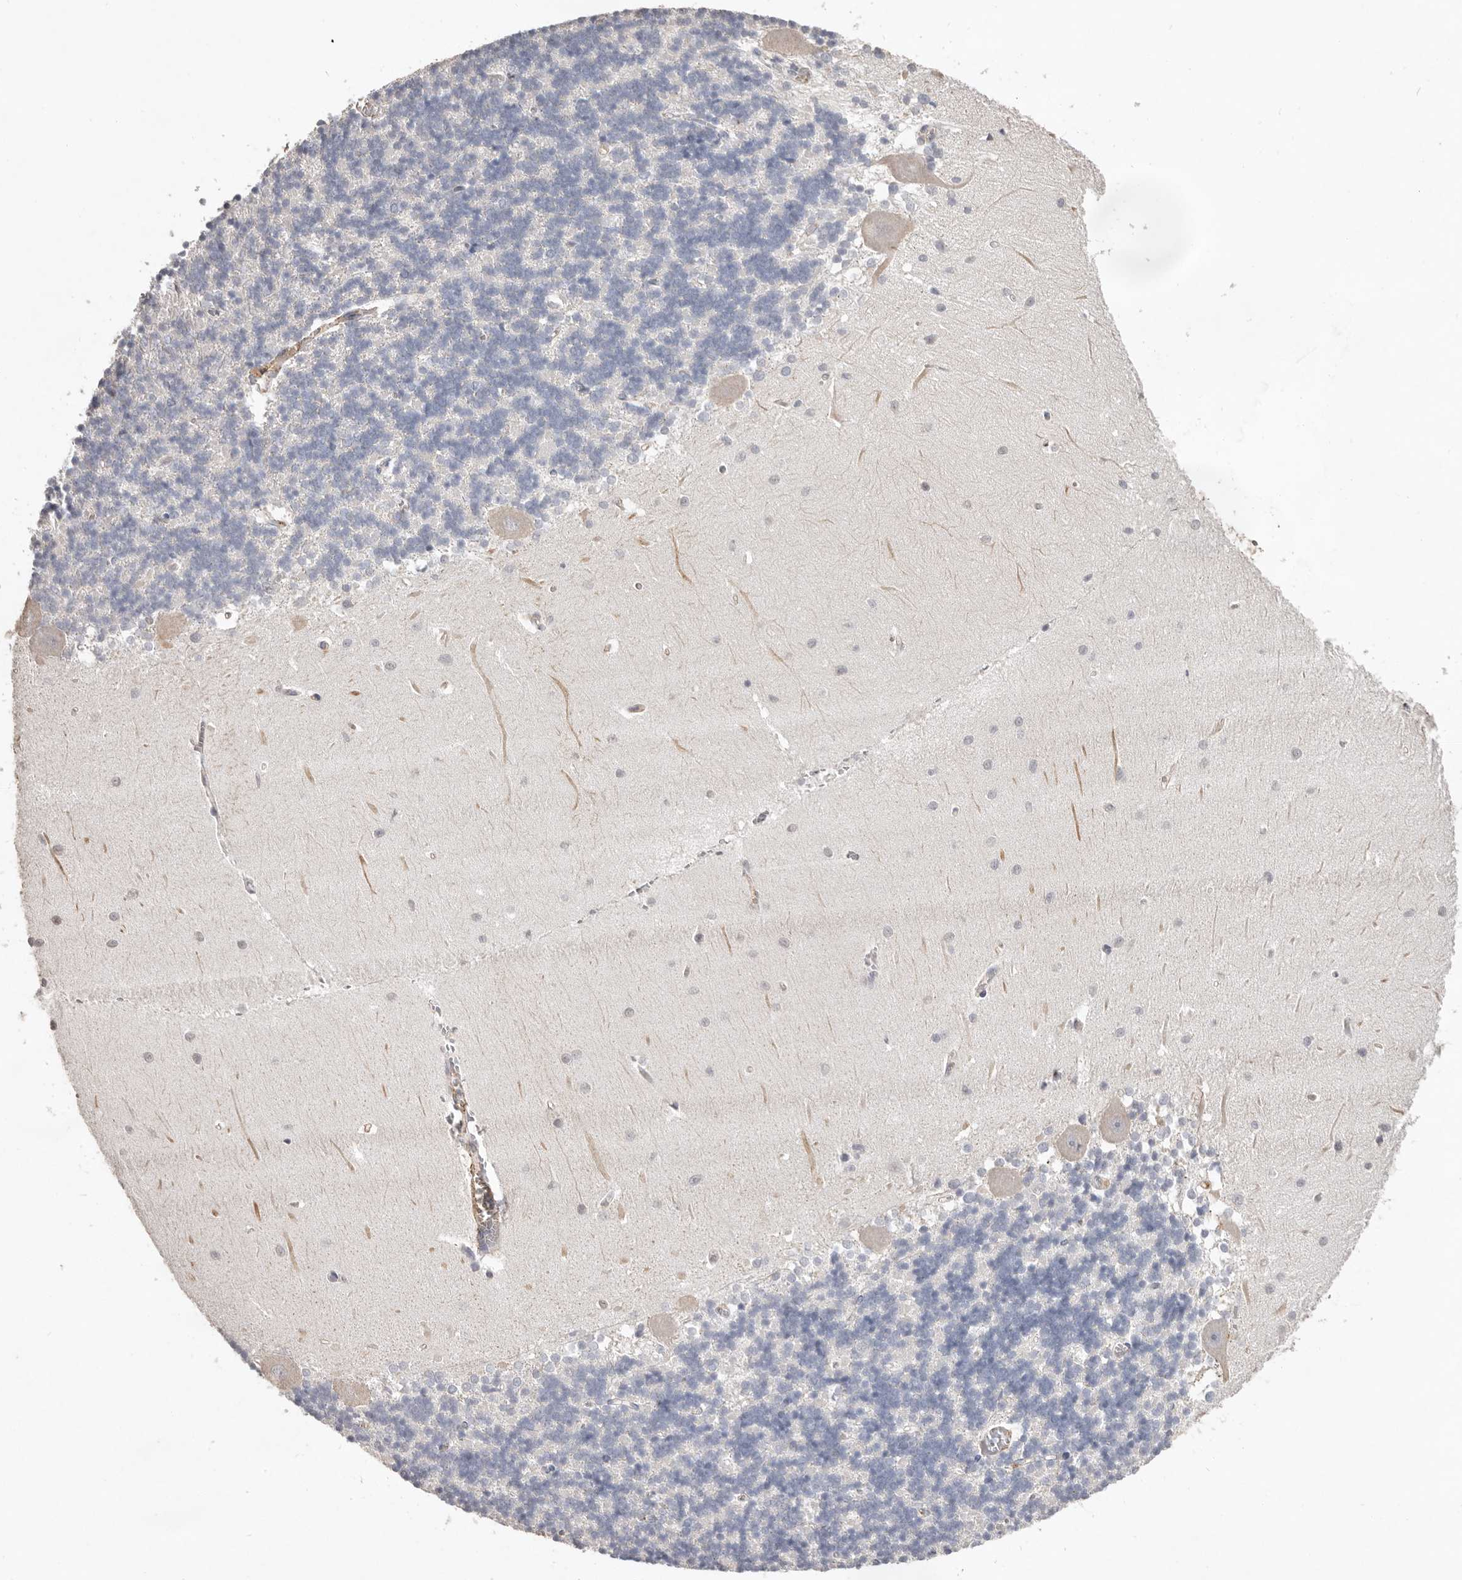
{"staining": {"intensity": "negative", "quantity": "none", "location": "none"}, "tissue": "cerebellum", "cell_type": "Cells in granular layer", "image_type": "normal", "snomed": [{"axis": "morphology", "description": "Normal tissue, NOS"}, {"axis": "topography", "description": "Cerebellum"}], "caption": "The photomicrograph reveals no staining of cells in granular layer in benign cerebellum.", "gene": "ZYG11B", "patient": {"sex": "male", "age": 37}}